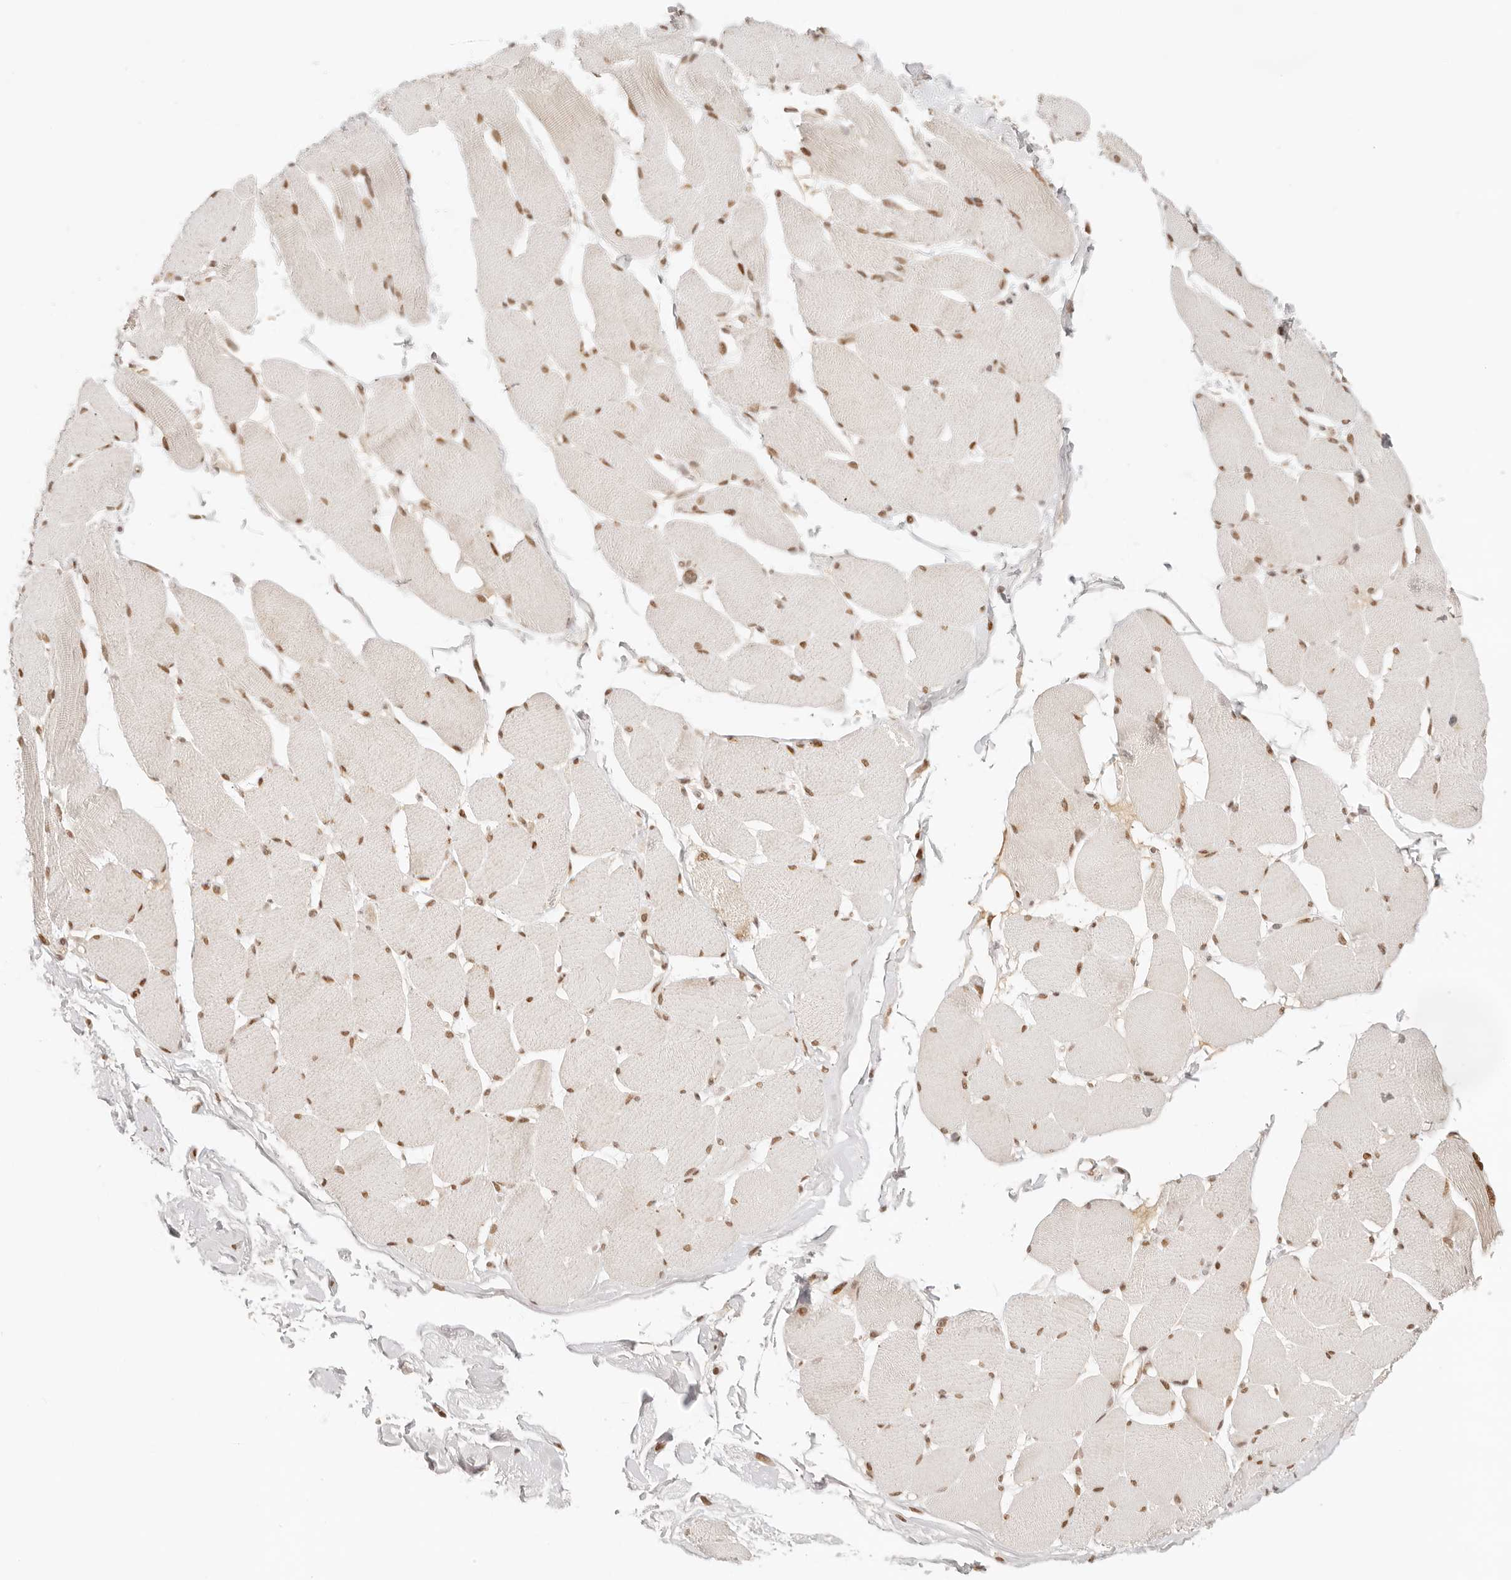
{"staining": {"intensity": "strong", "quantity": ">75%", "location": "cytoplasmic/membranous,nuclear"}, "tissue": "skeletal muscle", "cell_type": "Myocytes", "image_type": "normal", "snomed": [{"axis": "morphology", "description": "Normal tissue, NOS"}, {"axis": "topography", "description": "Skin"}, {"axis": "topography", "description": "Skeletal muscle"}], "caption": "IHC histopathology image of benign skeletal muscle stained for a protein (brown), which demonstrates high levels of strong cytoplasmic/membranous,nuclear positivity in about >75% of myocytes.", "gene": "HOXC5", "patient": {"sex": "male", "age": 83}}